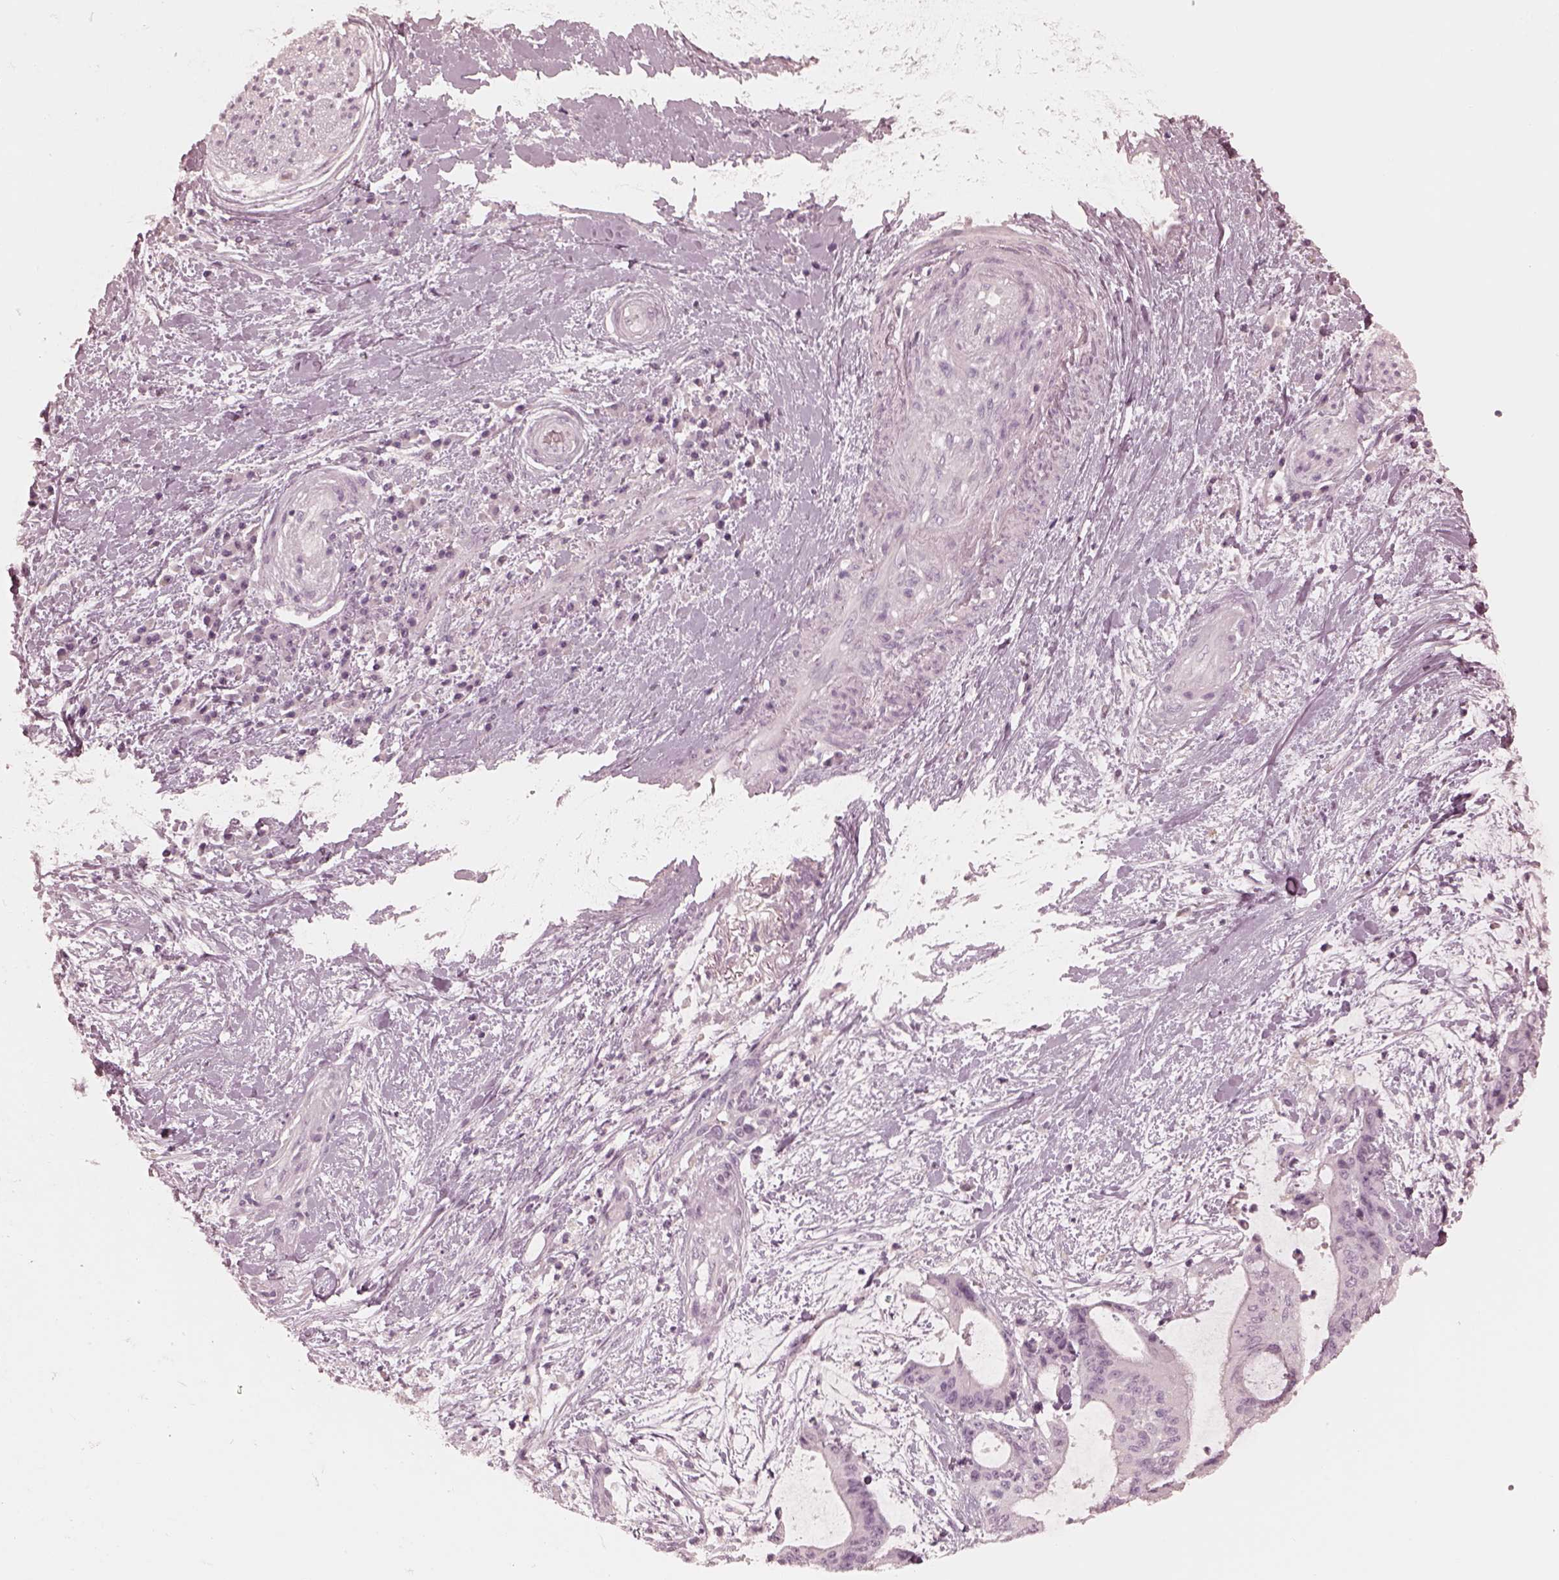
{"staining": {"intensity": "negative", "quantity": "none", "location": "none"}, "tissue": "liver cancer", "cell_type": "Tumor cells", "image_type": "cancer", "snomed": [{"axis": "morphology", "description": "Cholangiocarcinoma"}, {"axis": "topography", "description": "Liver"}], "caption": "IHC of liver cancer (cholangiocarcinoma) displays no expression in tumor cells.", "gene": "CALR3", "patient": {"sex": "female", "age": 73}}